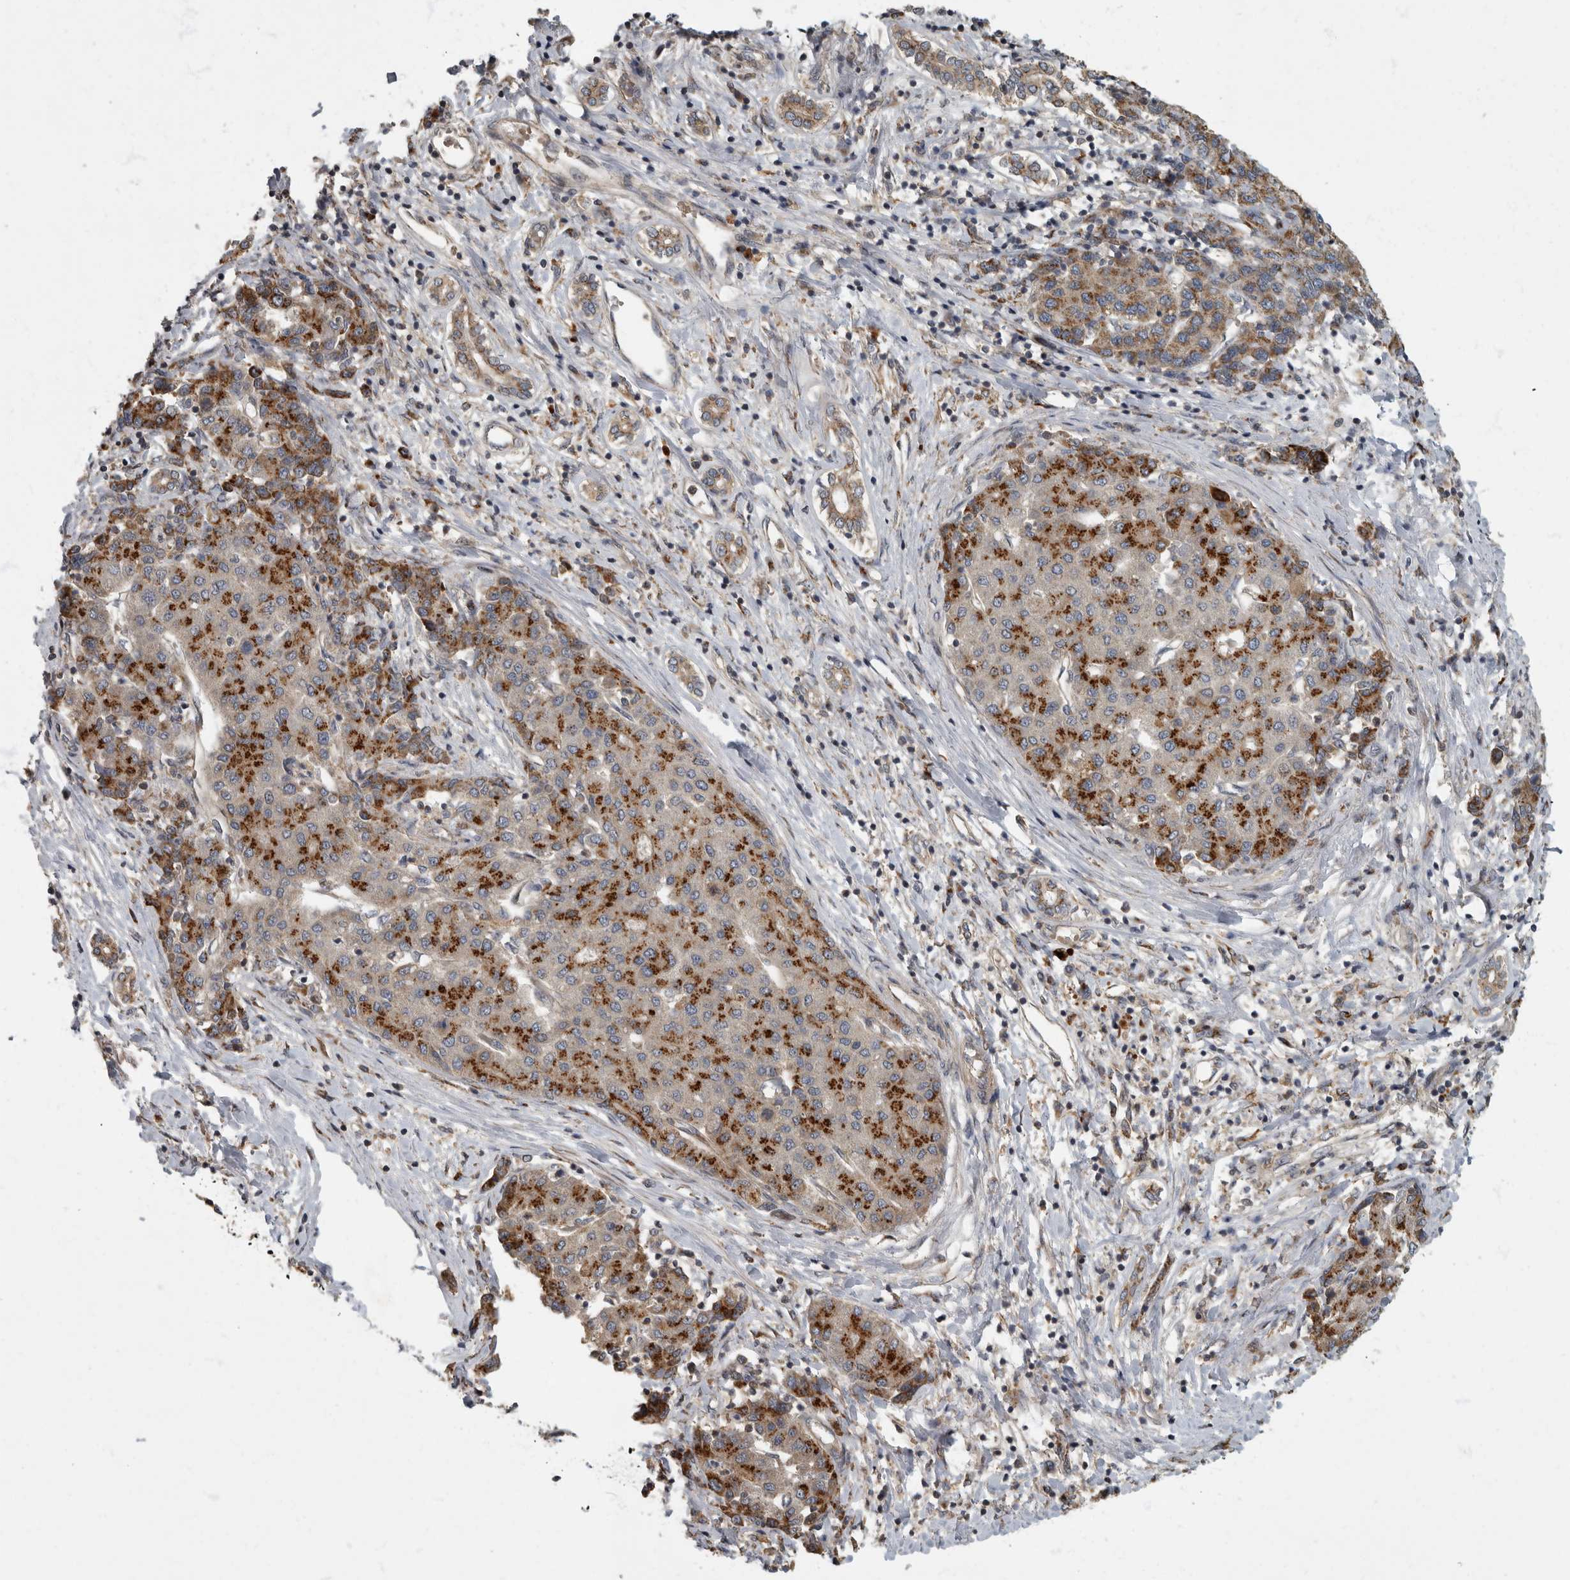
{"staining": {"intensity": "moderate", "quantity": ">75%", "location": "cytoplasmic/membranous"}, "tissue": "liver cancer", "cell_type": "Tumor cells", "image_type": "cancer", "snomed": [{"axis": "morphology", "description": "Carcinoma, Hepatocellular, NOS"}, {"axis": "topography", "description": "Liver"}], "caption": "Human hepatocellular carcinoma (liver) stained with a brown dye exhibits moderate cytoplasmic/membranous positive expression in about >75% of tumor cells.", "gene": "IQCK", "patient": {"sex": "male", "age": 65}}